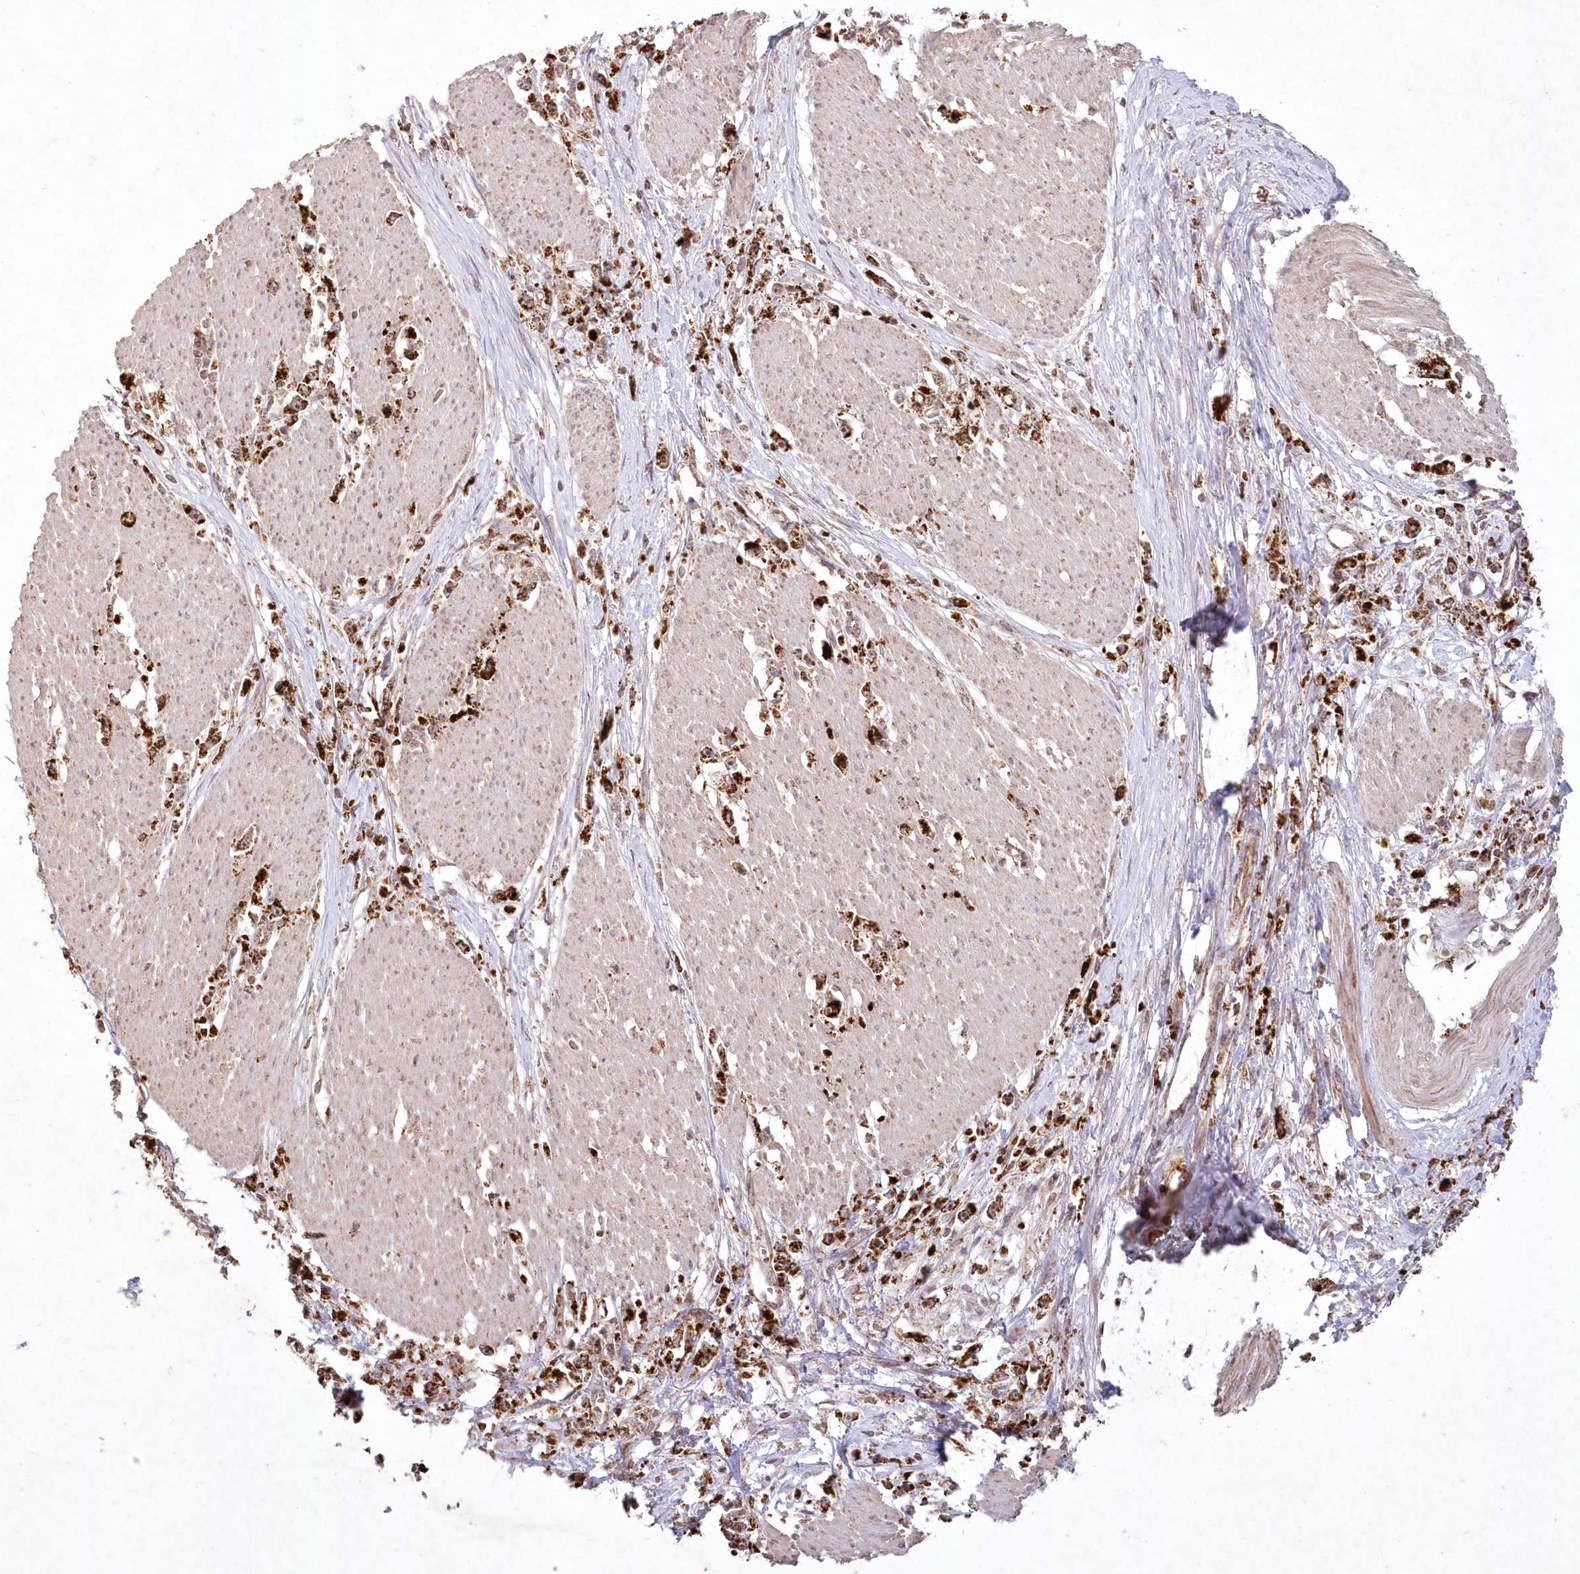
{"staining": {"intensity": "strong", "quantity": ">75%", "location": "cytoplasmic/membranous"}, "tissue": "stomach cancer", "cell_type": "Tumor cells", "image_type": "cancer", "snomed": [{"axis": "morphology", "description": "Adenocarcinoma, NOS"}, {"axis": "topography", "description": "Stomach"}], "caption": "Stomach adenocarcinoma tissue shows strong cytoplasmic/membranous positivity in about >75% of tumor cells", "gene": "LRPPRC", "patient": {"sex": "female", "age": 59}}